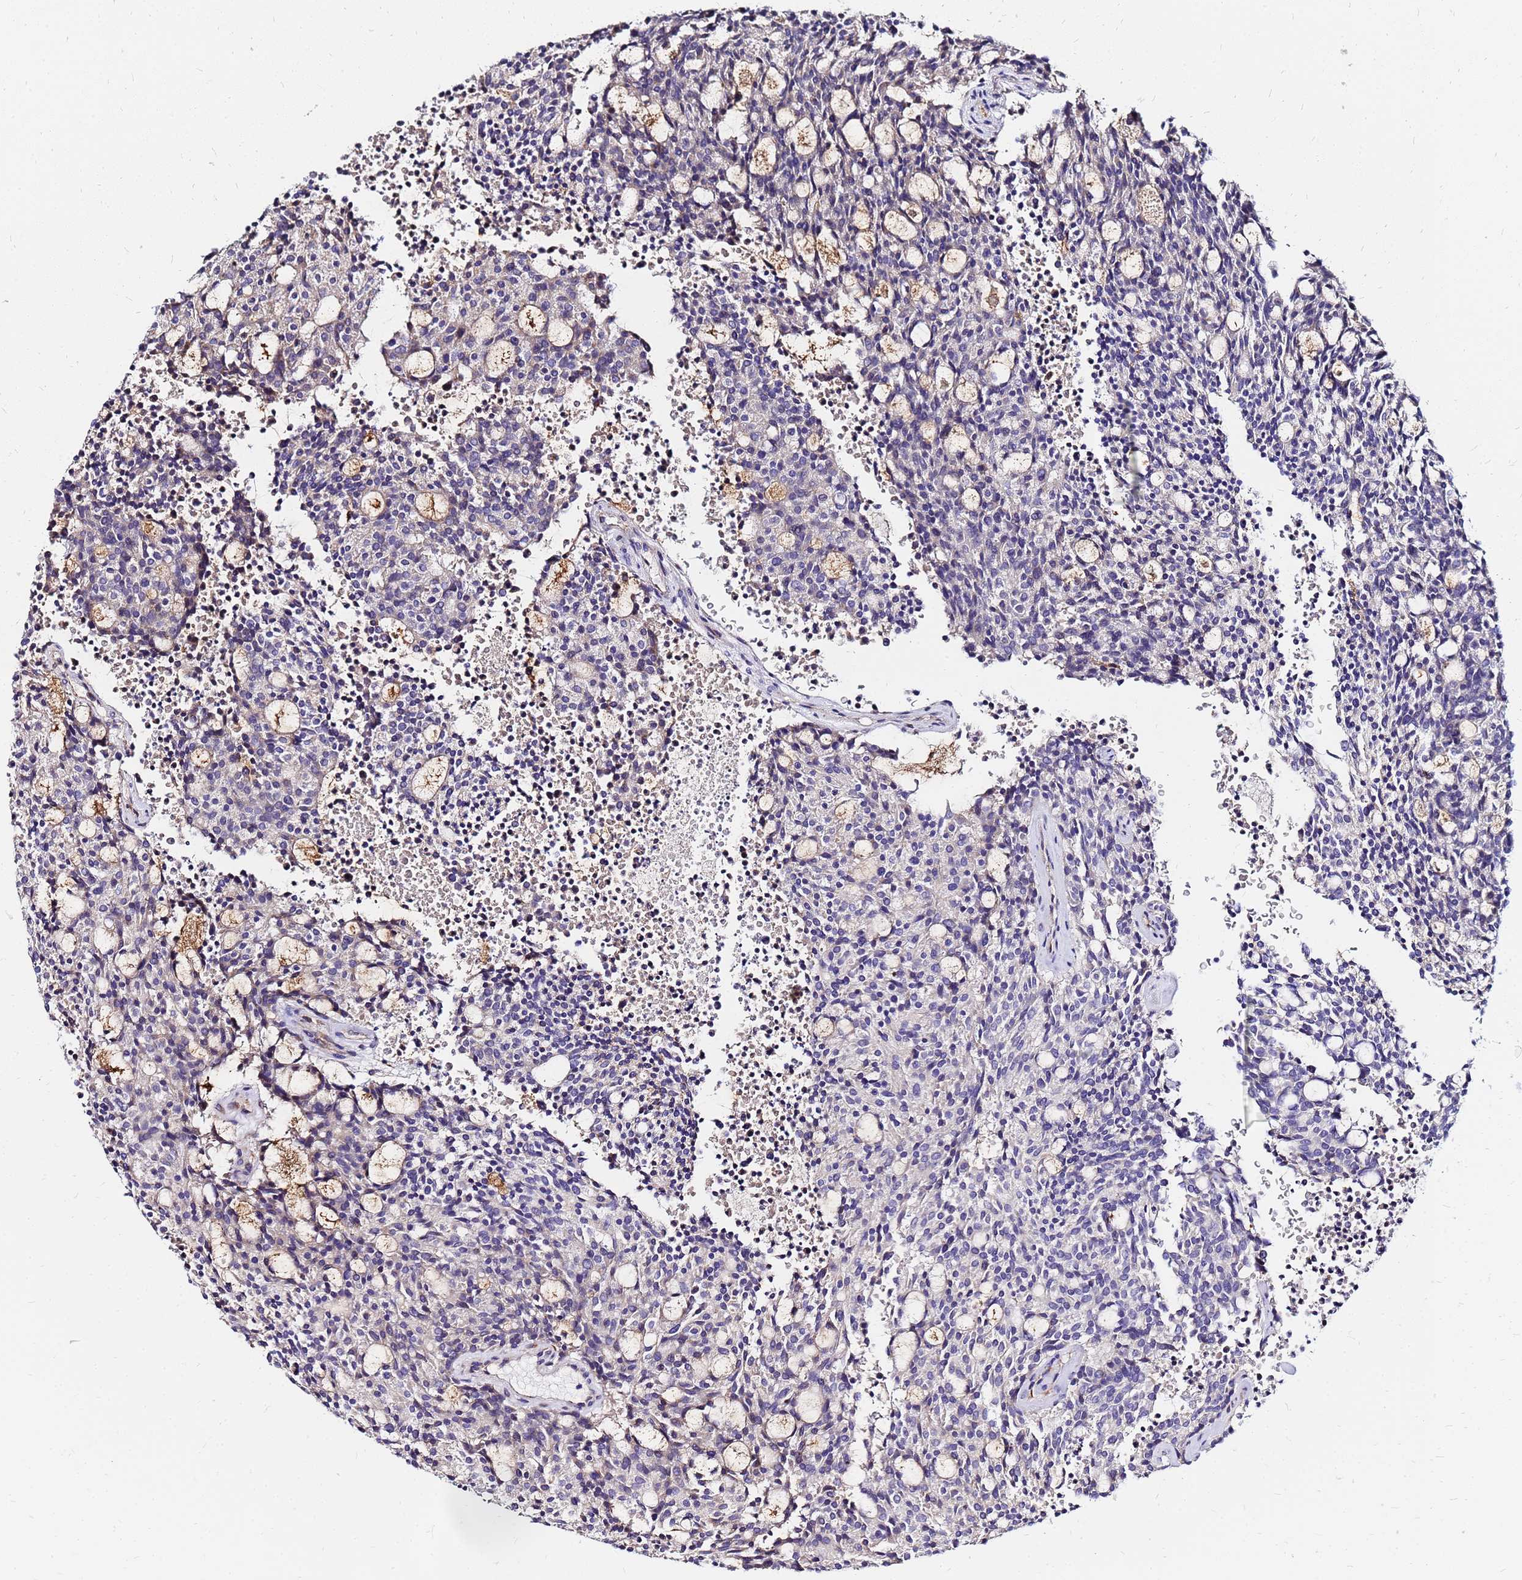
{"staining": {"intensity": "negative", "quantity": "none", "location": "none"}, "tissue": "carcinoid", "cell_type": "Tumor cells", "image_type": "cancer", "snomed": [{"axis": "morphology", "description": "Carcinoid, malignant, NOS"}, {"axis": "topography", "description": "Pancreas"}], "caption": "Tumor cells are negative for brown protein staining in carcinoid (malignant).", "gene": "ARHGEF5", "patient": {"sex": "female", "age": 54}}